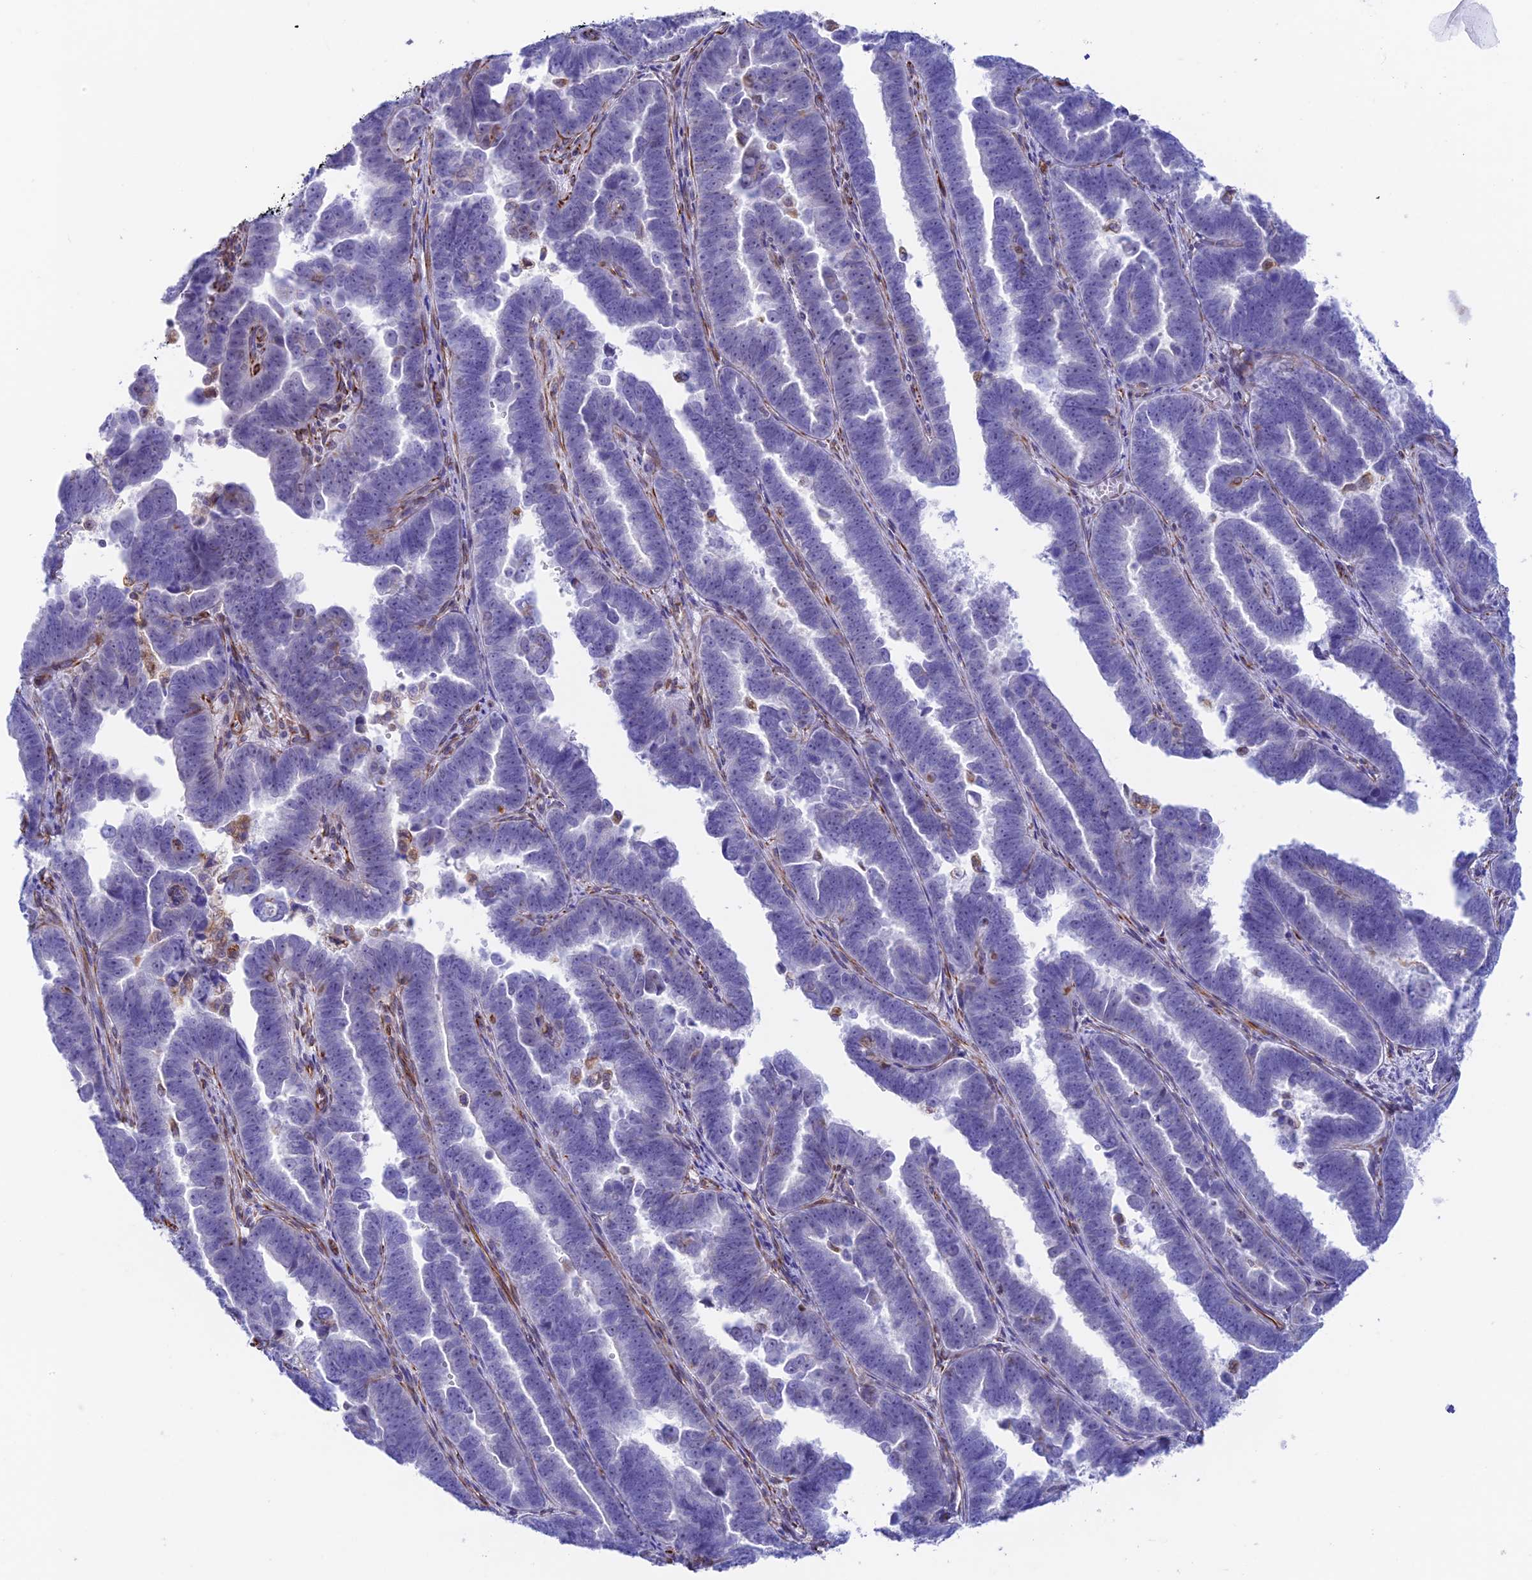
{"staining": {"intensity": "negative", "quantity": "none", "location": "none"}, "tissue": "endometrial cancer", "cell_type": "Tumor cells", "image_type": "cancer", "snomed": [{"axis": "morphology", "description": "Adenocarcinoma, NOS"}, {"axis": "topography", "description": "Endometrium"}], "caption": "Adenocarcinoma (endometrial) was stained to show a protein in brown. There is no significant positivity in tumor cells. The staining was performed using DAB (3,3'-diaminobenzidine) to visualize the protein expression in brown, while the nuclei were stained in blue with hematoxylin (Magnification: 20x).", "gene": "ZNF652", "patient": {"sex": "female", "age": 75}}